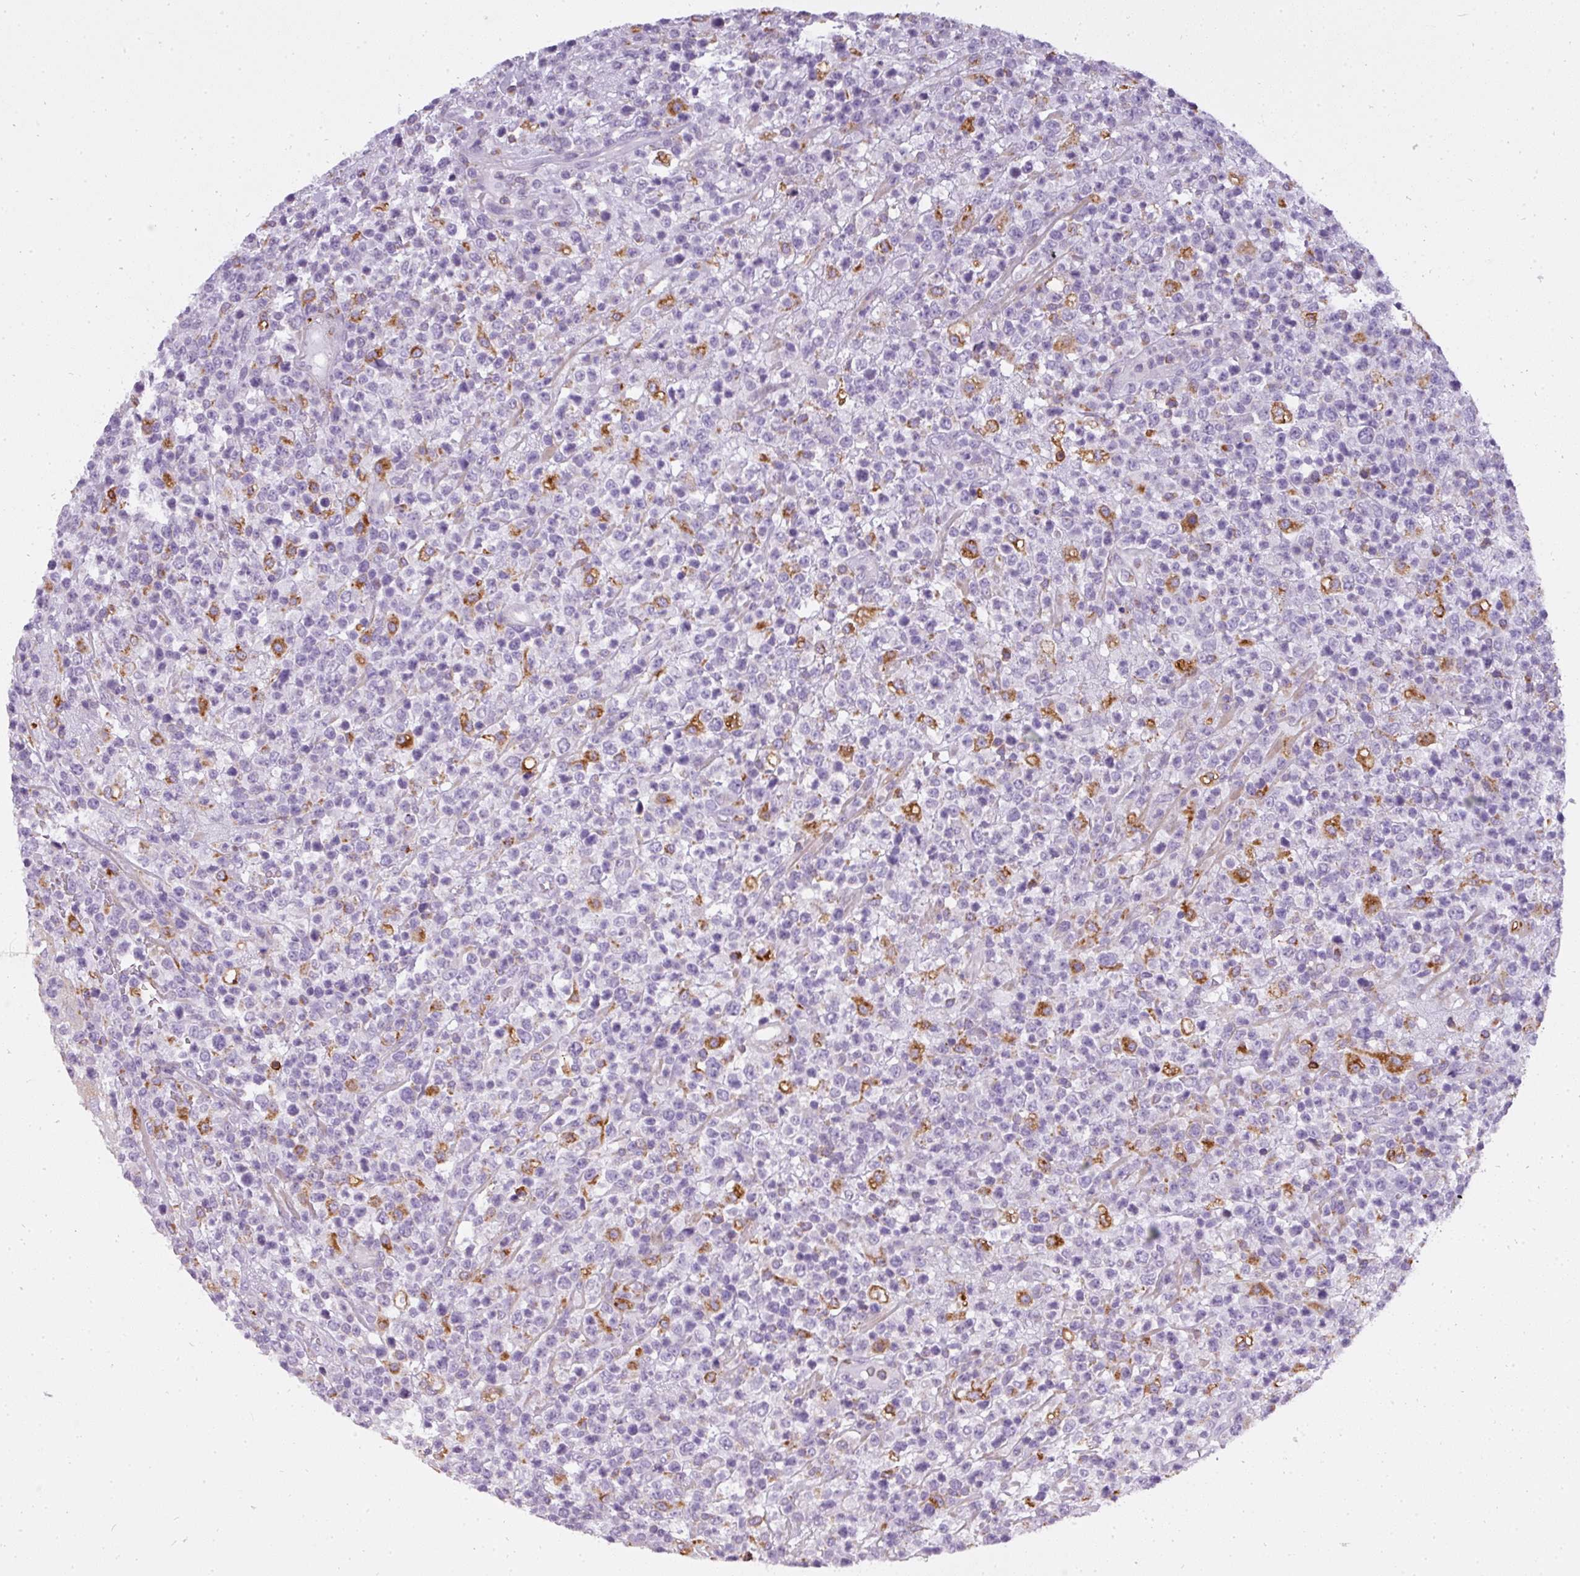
{"staining": {"intensity": "negative", "quantity": "none", "location": "none"}, "tissue": "lymphoma", "cell_type": "Tumor cells", "image_type": "cancer", "snomed": [{"axis": "morphology", "description": "Malignant lymphoma, non-Hodgkin's type, High grade"}, {"axis": "topography", "description": "Colon"}], "caption": "Protein analysis of malignant lymphoma, non-Hodgkin's type (high-grade) demonstrates no significant staining in tumor cells. (DAB immunohistochemistry with hematoxylin counter stain).", "gene": "ATP6V1D", "patient": {"sex": "female", "age": 53}}